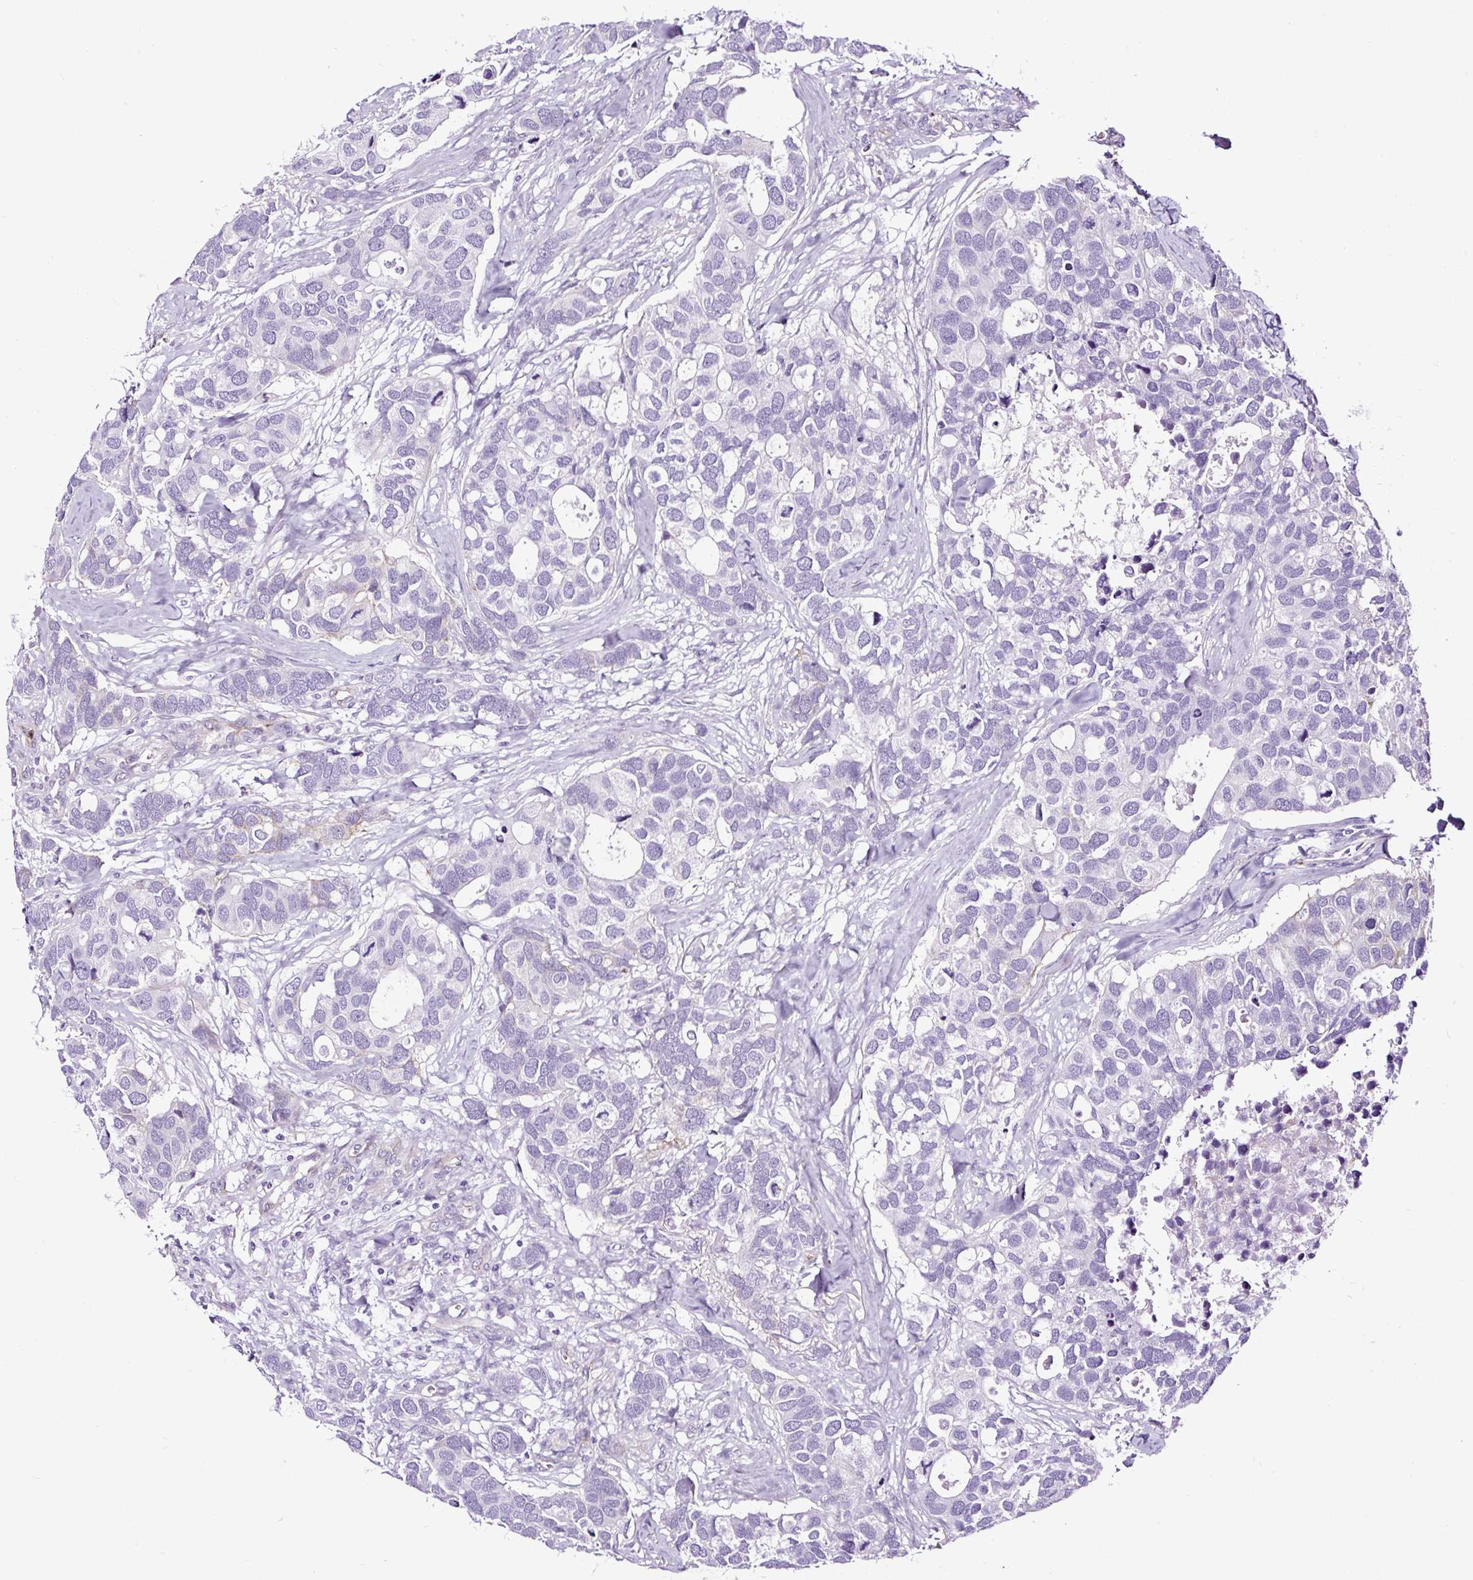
{"staining": {"intensity": "negative", "quantity": "none", "location": "none"}, "tissue": "breast cancer", "cell_type": "Tumor cells", "image_type": "cancer", "snomed": [{"axis": "morphology", "description": "Duct carcinoma"}, {"axis": "topography", "description": "Breast"}], "caption": "Tumor cells show no significant expression in invasive ductal carcinoma (breast). (DAB (3,3'-diaminobenzidine) immunohistochemistry (IHC) visualized using brightfield microscopy, high magnification).", "gene": "SLC7A8", "patient": {"sex": "female", "age": 83}}